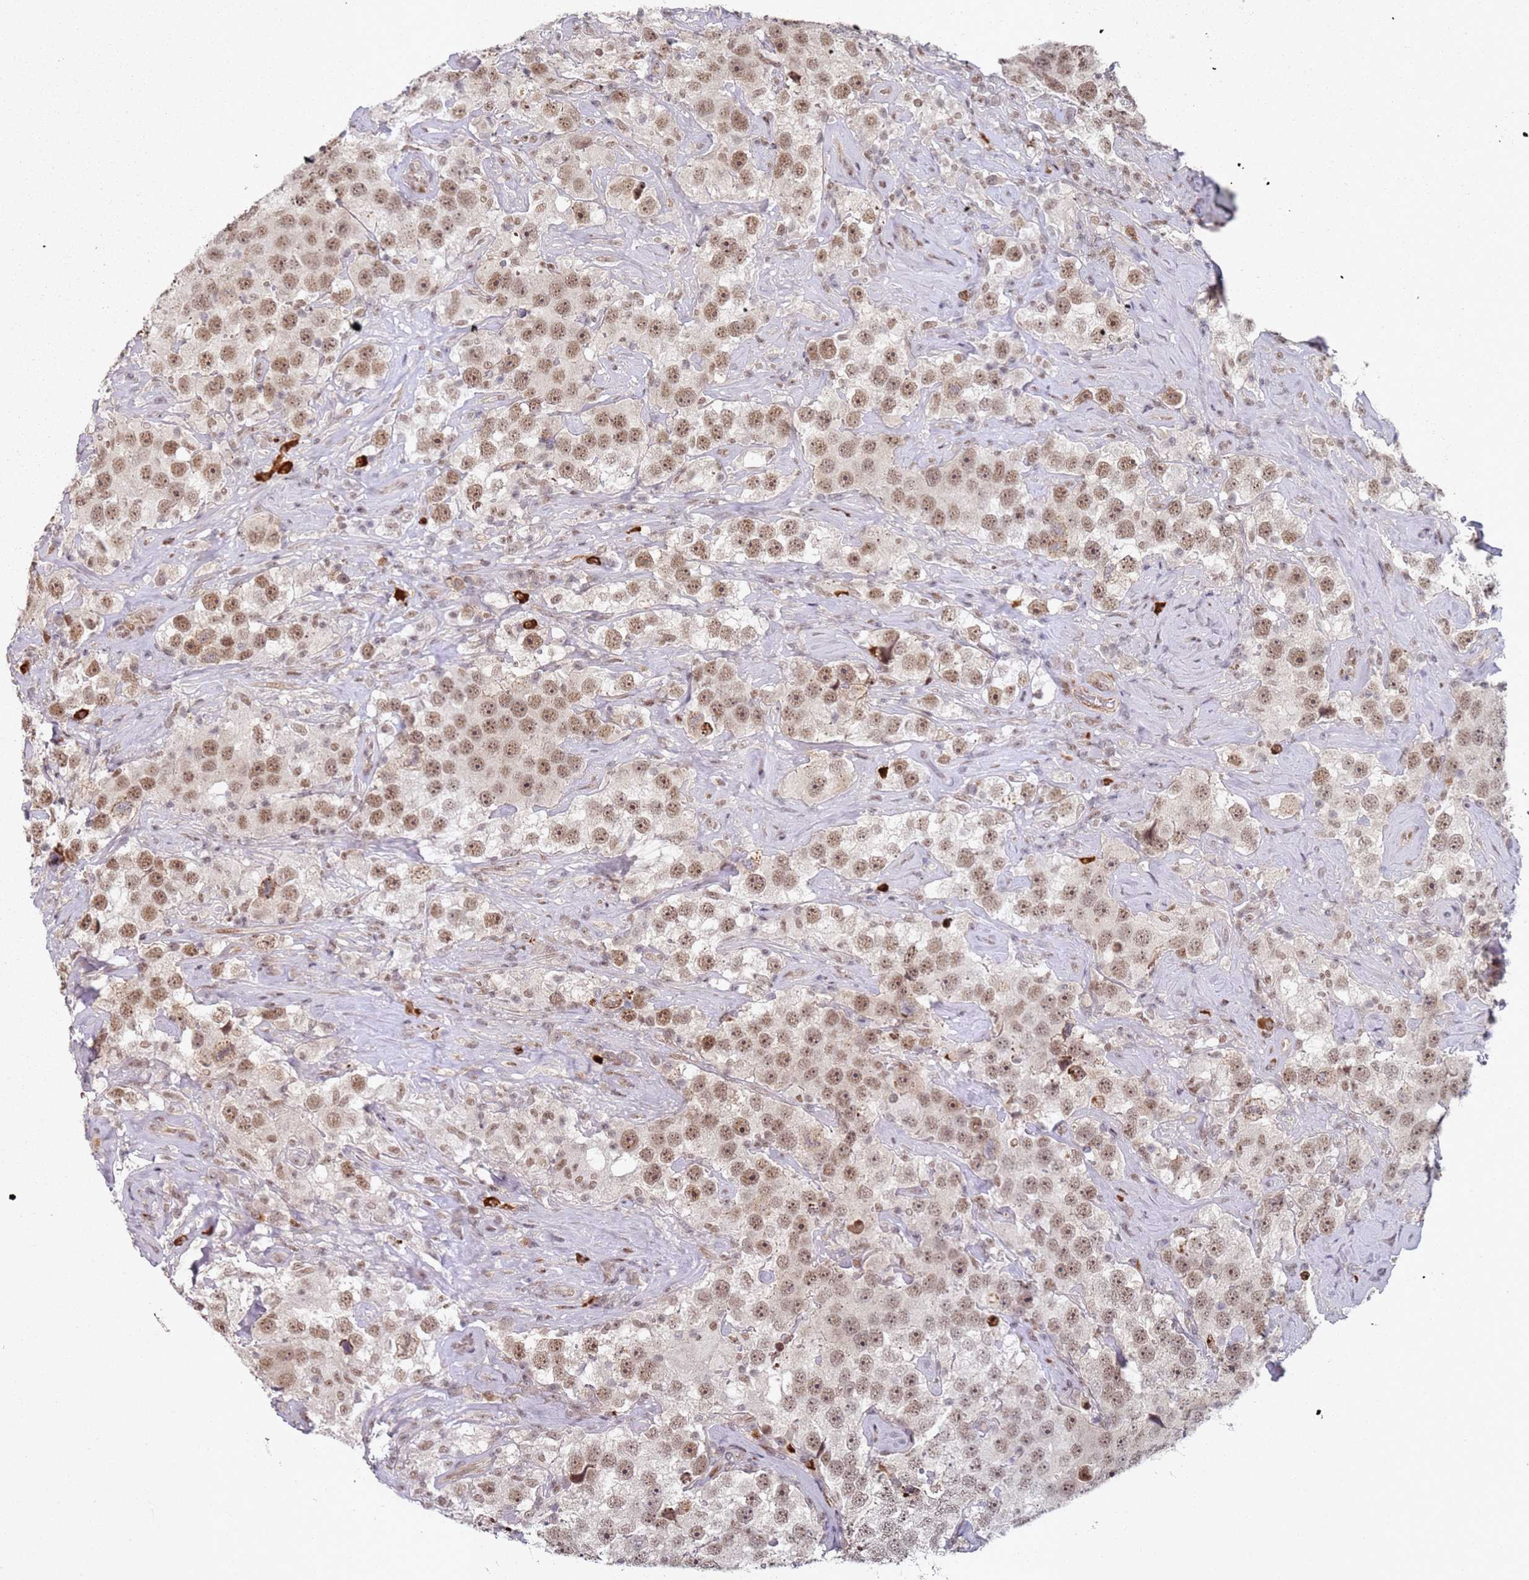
{"staining": {"intensity": "moderate", "quantity": "25%-75%", "location": "nuclear"}, "tissue": "testis cancer", "cell_type": "Tumor cells", "image_type": "cancer", "snomed": [{"axis": "morphology", "description": "Seminoma, NOS"}, {"axis": "topography", "description": "Testis"}], "caption": "Moderate nuclear expression for a protein is identified in approximately 25%-75% of tumor cells of seminoma (testis) using immunohistochemistry.", "gene": "ATF6B", "patient": {"sex": "male", "age": 49}}